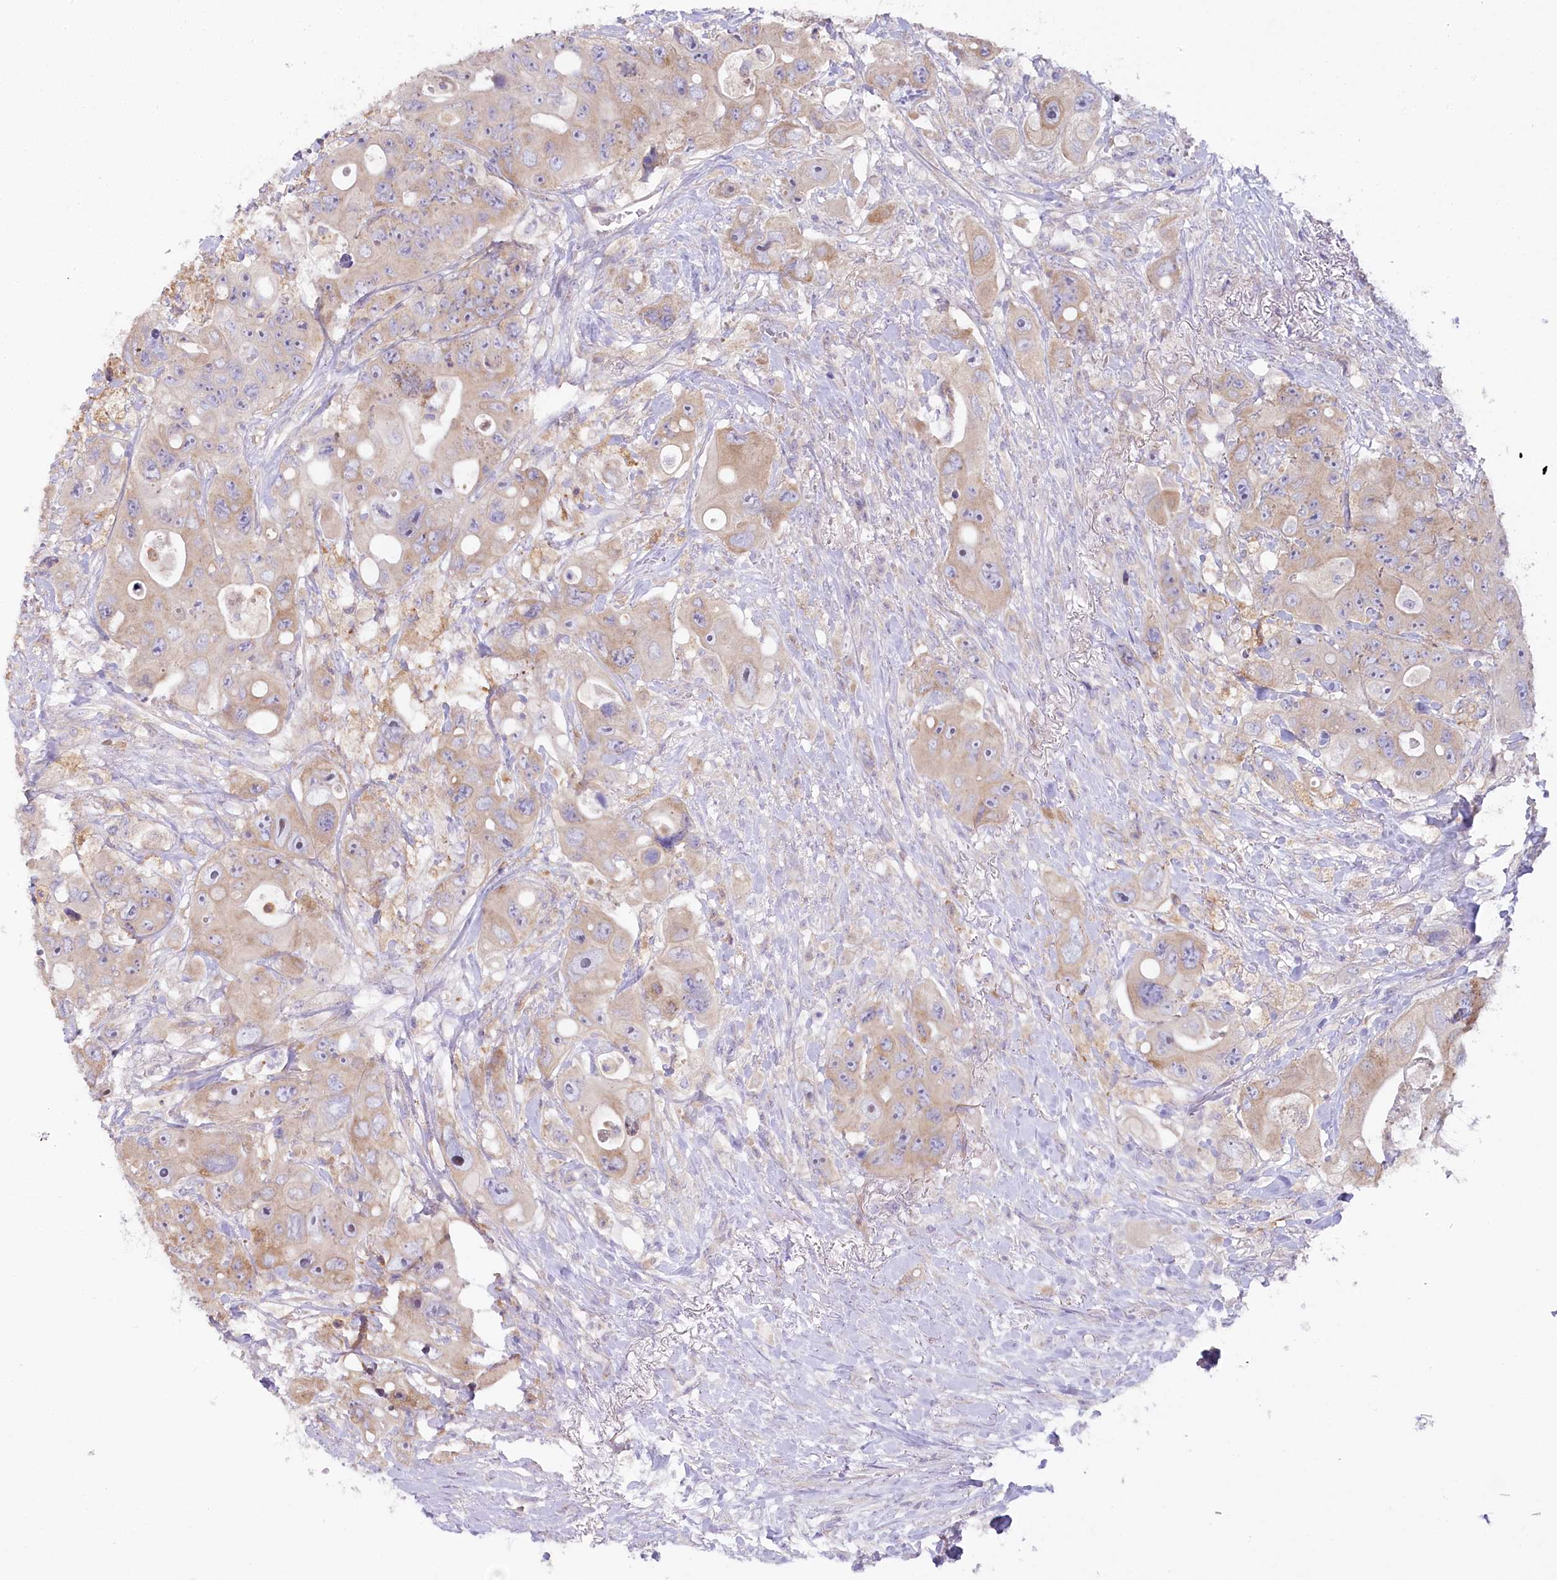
{"staining": {"intensity": "weak", "quantity": ">75%", "location": "cytoplasmic/membranous"}, "tissue": "colorectal cancer", "cell_type": "Tumor cells", "image_type": "cancer", "snomed": [{"axis": "morphology", "description": "Adenocarcinoma, NOS"}, {"axis": "topography", "description": "Colon"}], "caption": "The image reveals a brown stain indicating the presence of a protein in the cytoplasmic/membranous of tumor cells in colorectal adenocarcinoma.", "gene": "MYOZ1", "patient": {"sex": "female", "age": 46}}